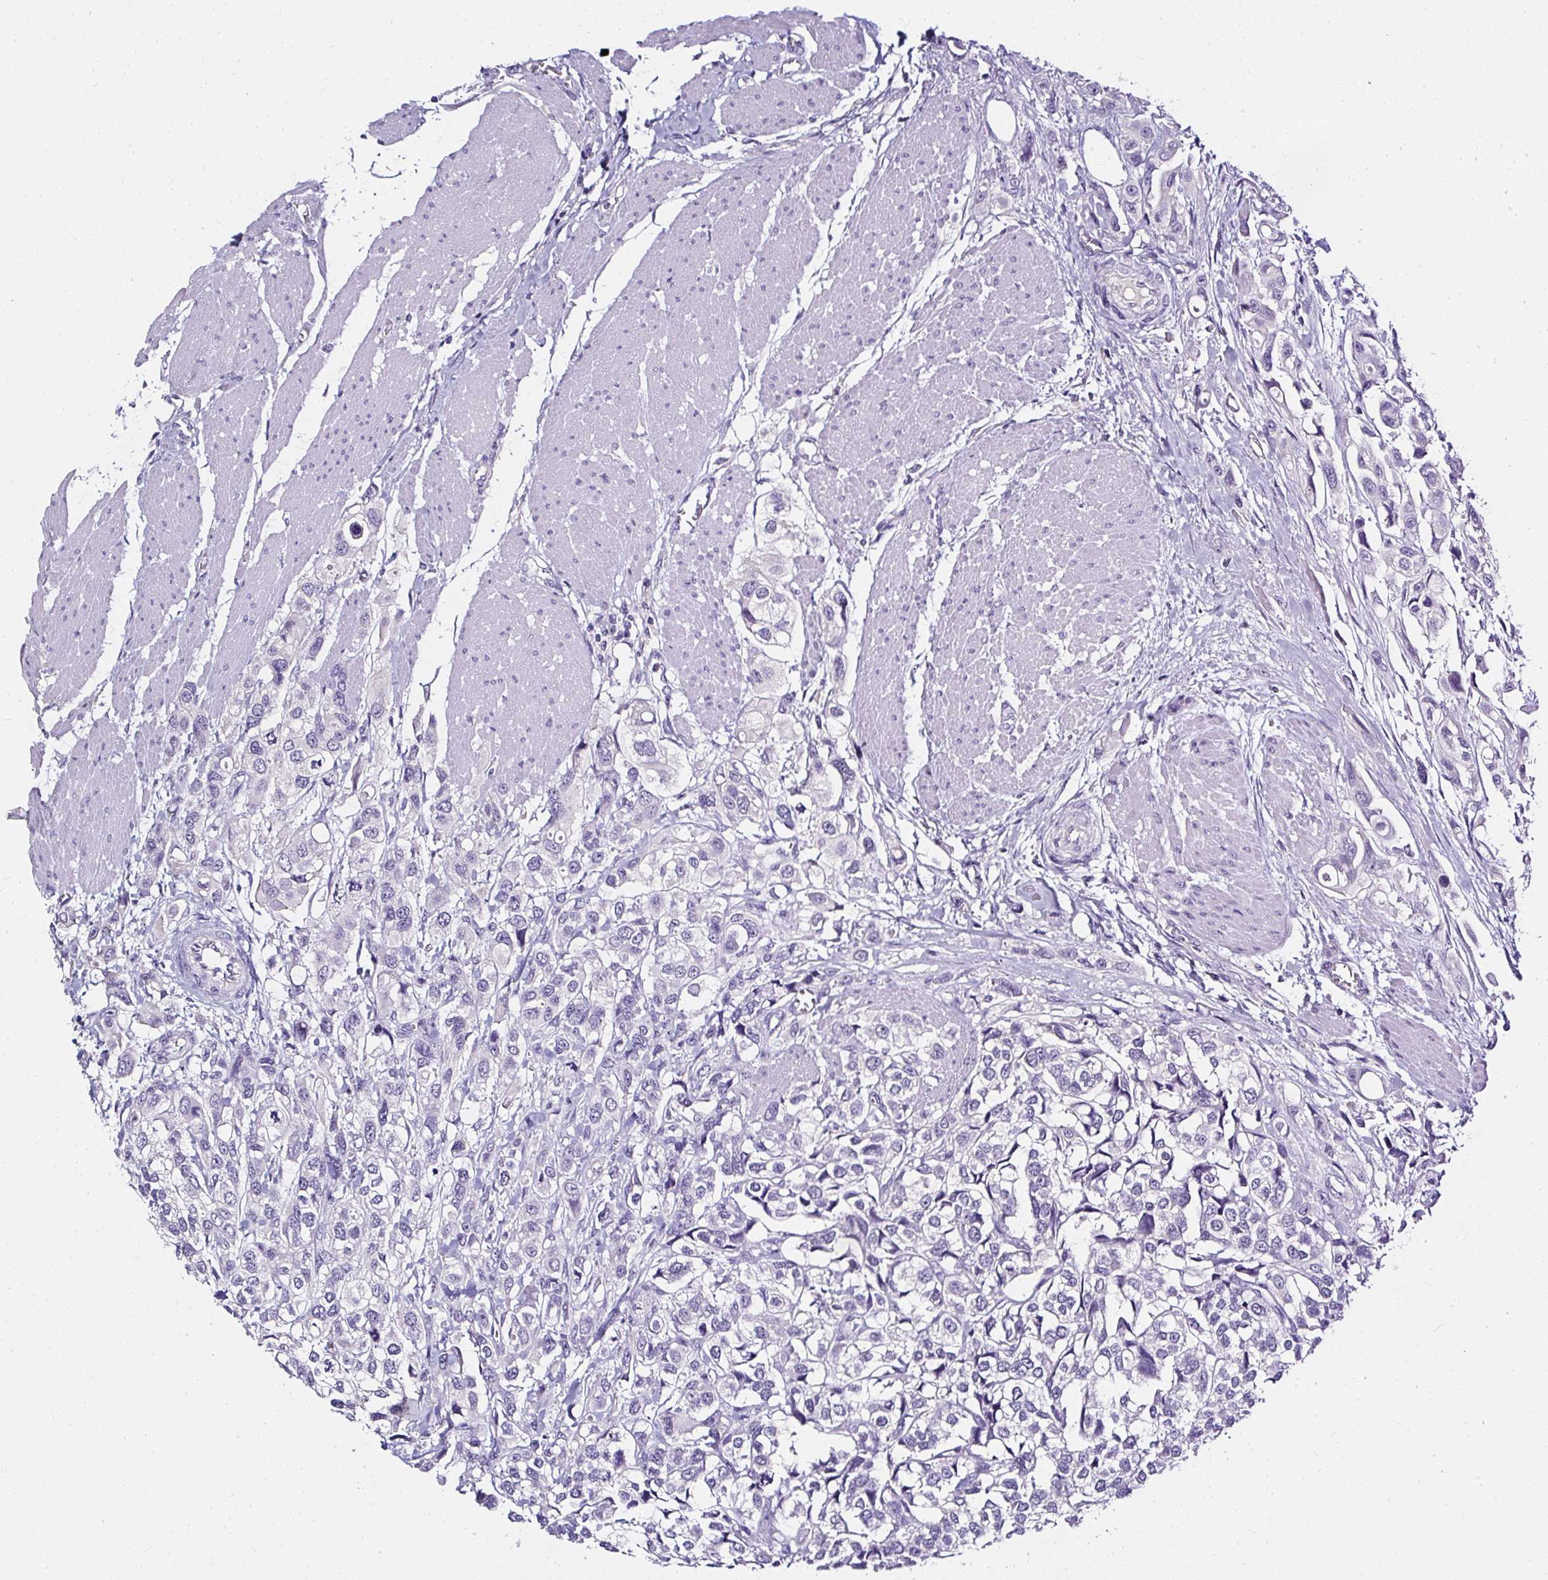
{"staining": {"intensity": "negative", "quantity": "none", "location": "none"}, "tissue": "urothelial cancer", "cell_type": "Tumor cells", "image_type": "cancer", "snomed": [{"axis": "morphology", "description": "Urothelial carcinoma, High grade"}, {"axis": "topography", "description": "Urinary bladder"}], "caption": "Tumor cells show no significant protein positivity in urothelial cancer.", "gene": "ATP2A1", "patient": {"sex": "male", "age": 67}}